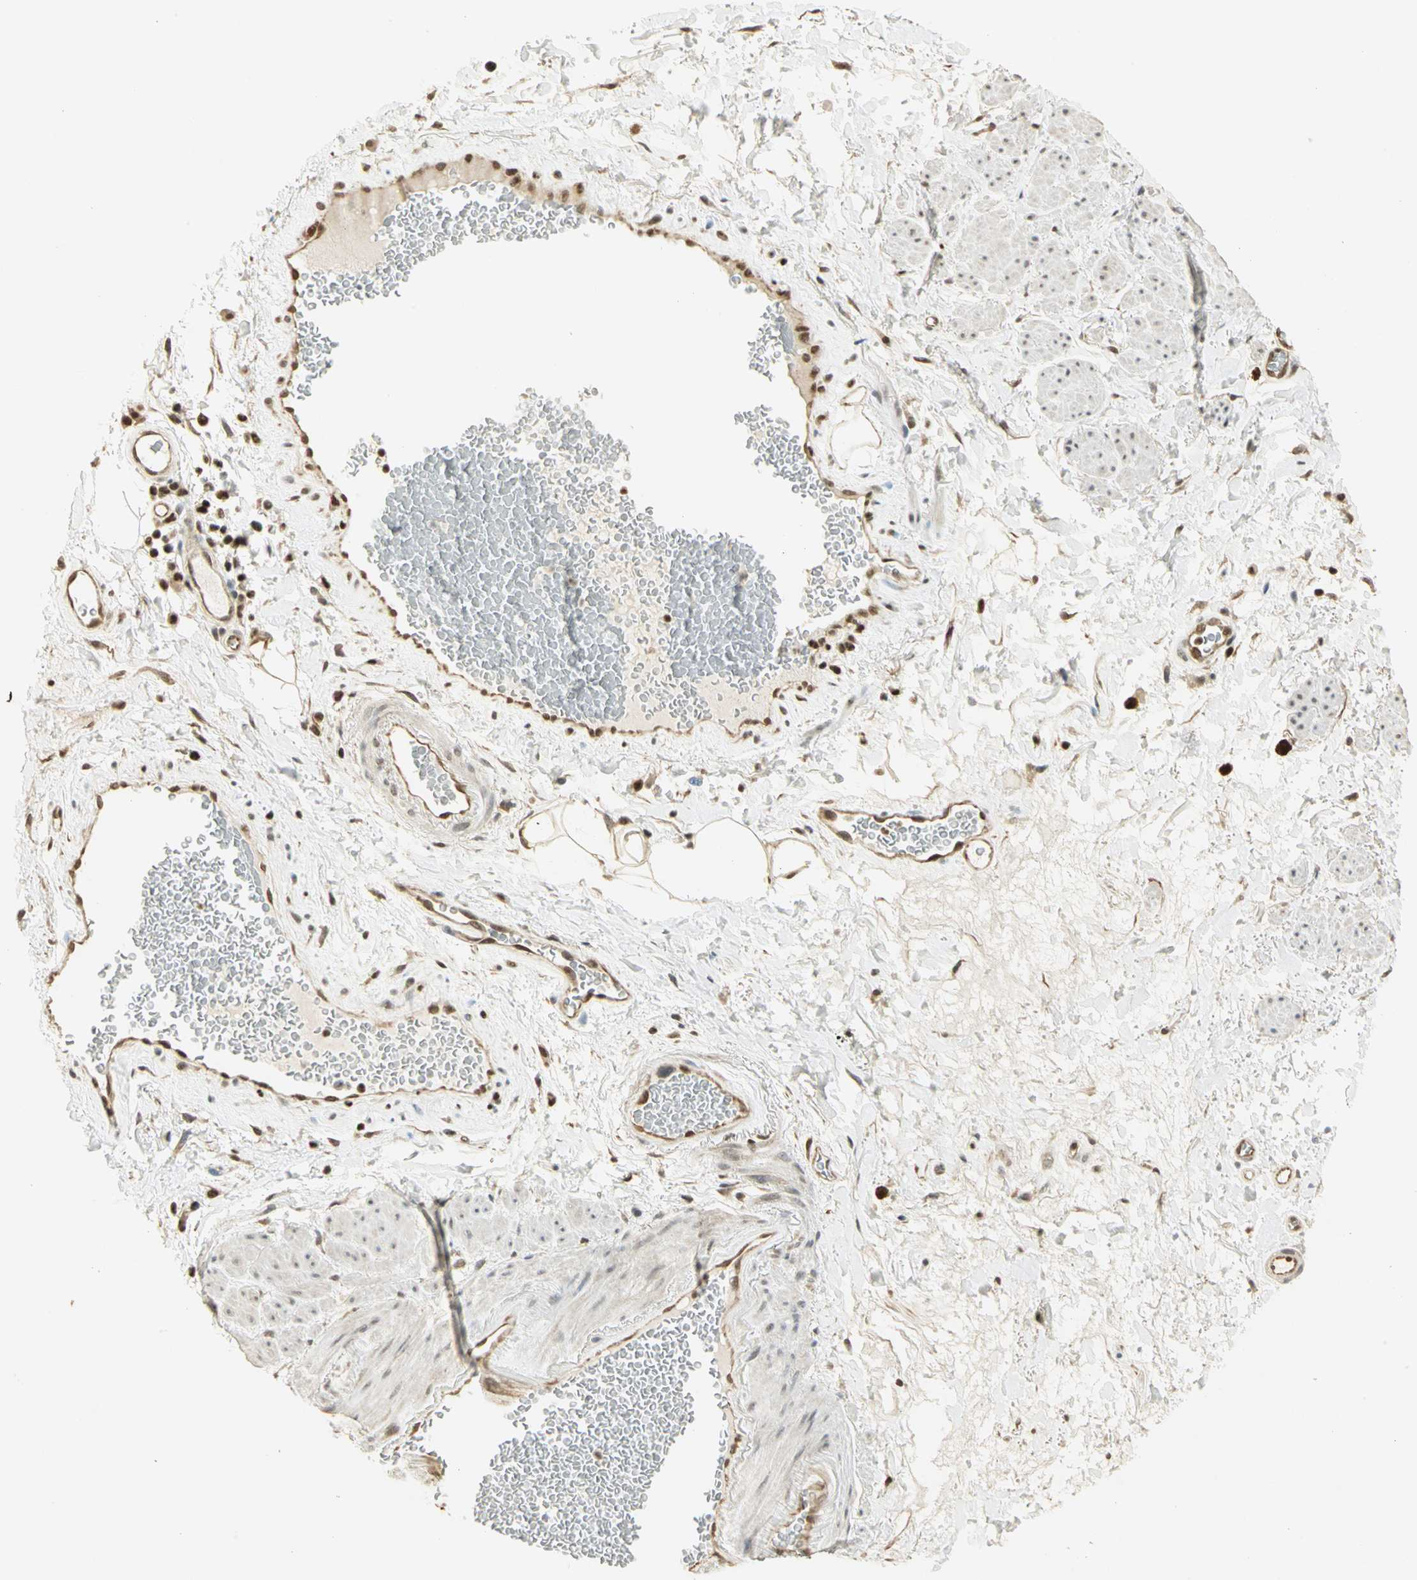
{"staining": {"intensity": "moderate", "quantity": ">75%", "location": "cytoplasmic/membranous,nuclear"}, "tissue": "adipose tissue", "cell_type": "Adipocytes", "image_type": "normal", "snomed": [{"axis": "morphology", "description": "Normal tissue, NOS"}, {"axis": "topography", "description": "Soft tissue"}, {"axis": "topography", "description": "Peripheral nerve tissue"}], "caption": "Immunohistochemical staining of normal human adipose tissue displays moderate cytoplasmic/membranous,nuclear protein staining in about >75% of adipocytes. The staining was performed using DAB to visualize the protein expression in brown, while the nuclei were stained in blue with hematoxylin (Magnification: 20x).", "gene": "ELF1", "patient": {"sex": "female", "age": 71}}